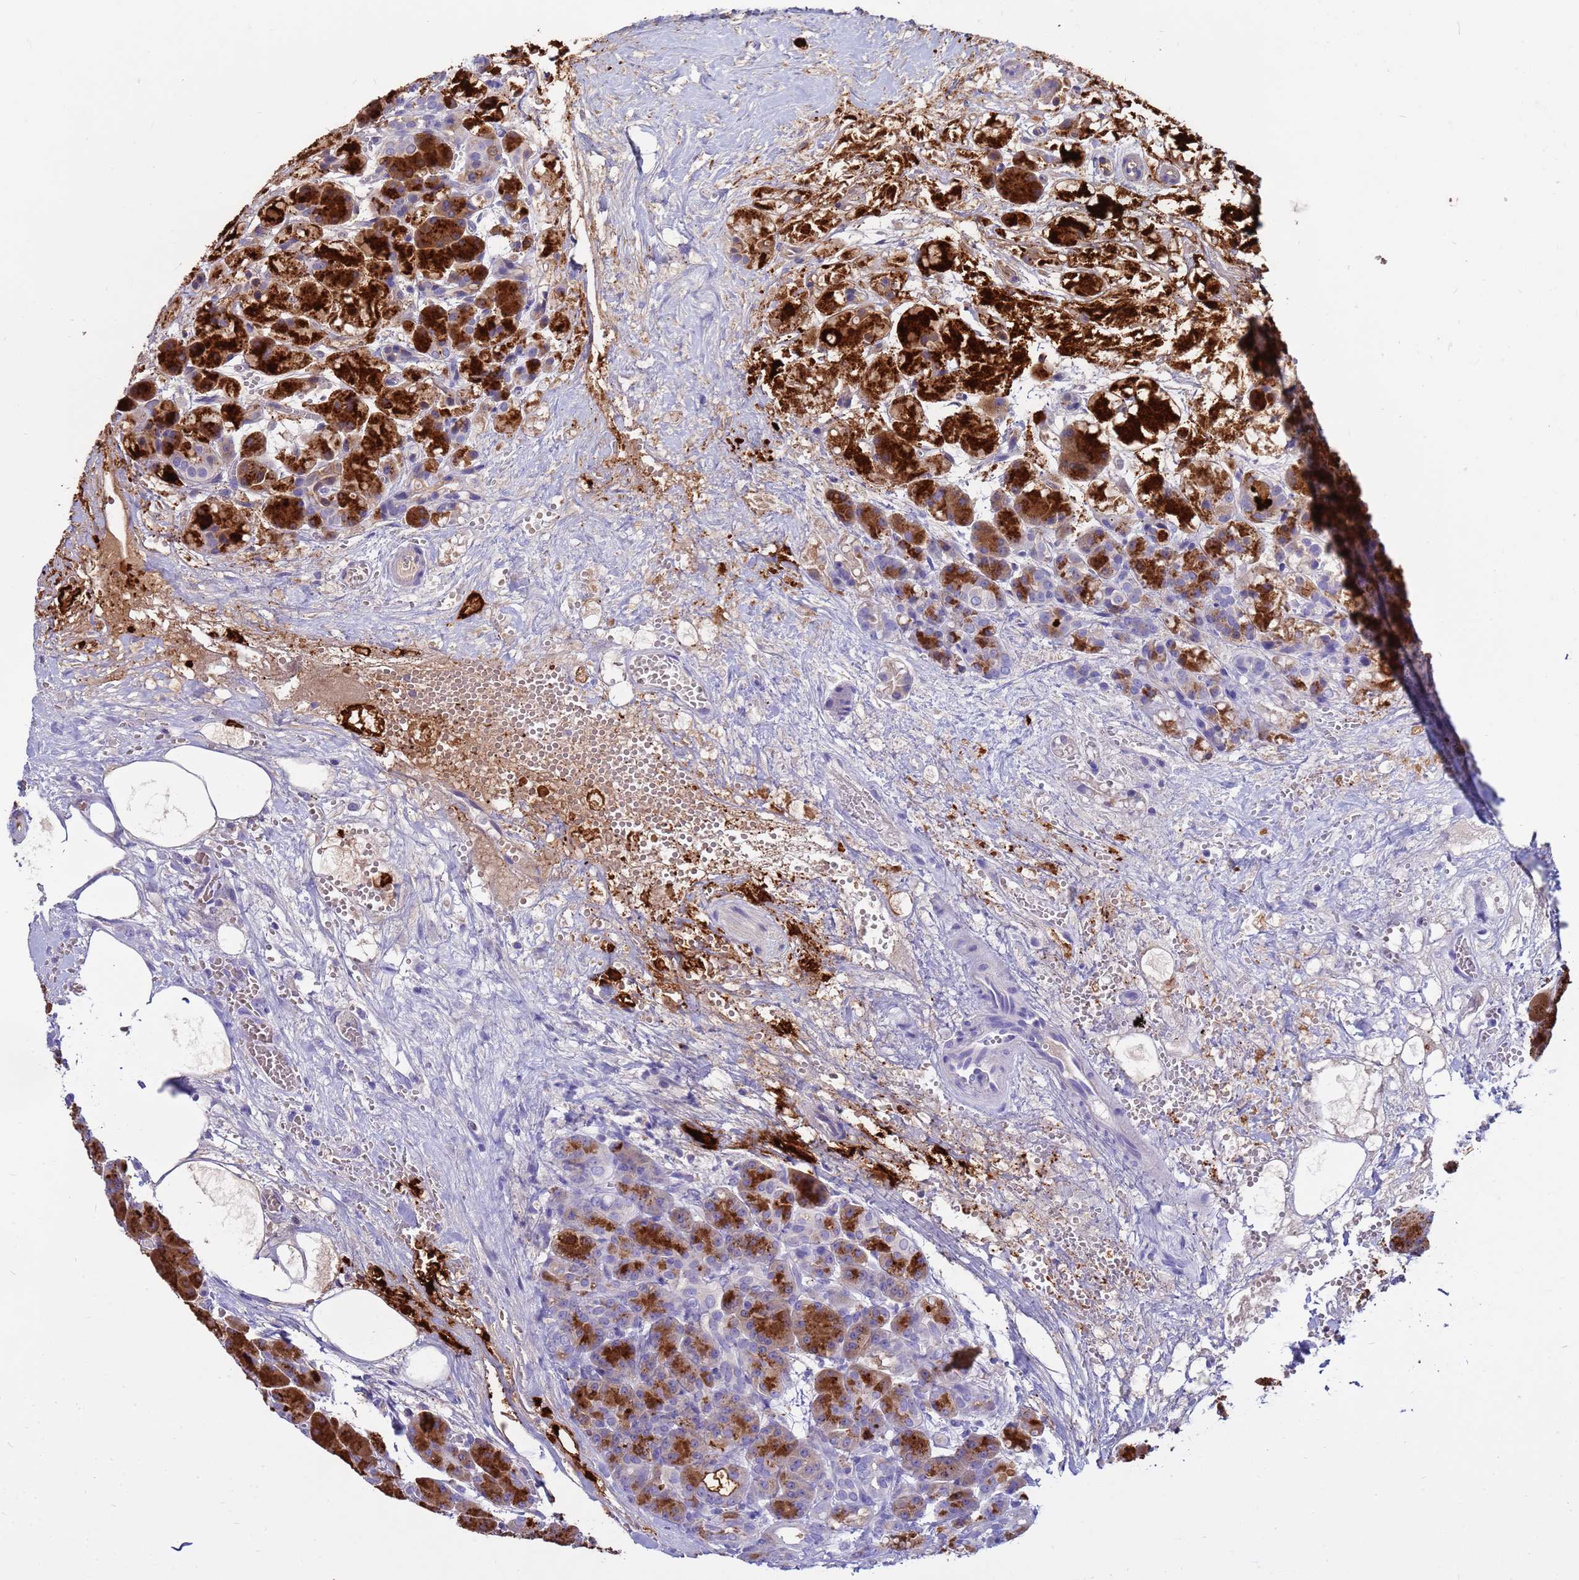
{"staining": {"intensity": "strong", "quantity": ">75%", "location": "cytoplasmic/membranous"}, "tissue": "pancreas", "cell_type": "Exocrine glandular cells", "image_type": "normal", "snomed": [{"axis": "morphology", "description": "Normal tissue, NOS"}, {"axis": "topography", "description": "Pancreas"}], "caption": "Protein expression by immunohistochemistry (IHC) exhibits strong cytoplasmic/membranous positivity in approximately >75% of exocrine glandular cells in unremarkable pancreas. (Brightfield microscopy of DAB IHC at high magnification).", "gene": "SYCN", "patient": {"sex": "male", "age": 63}}